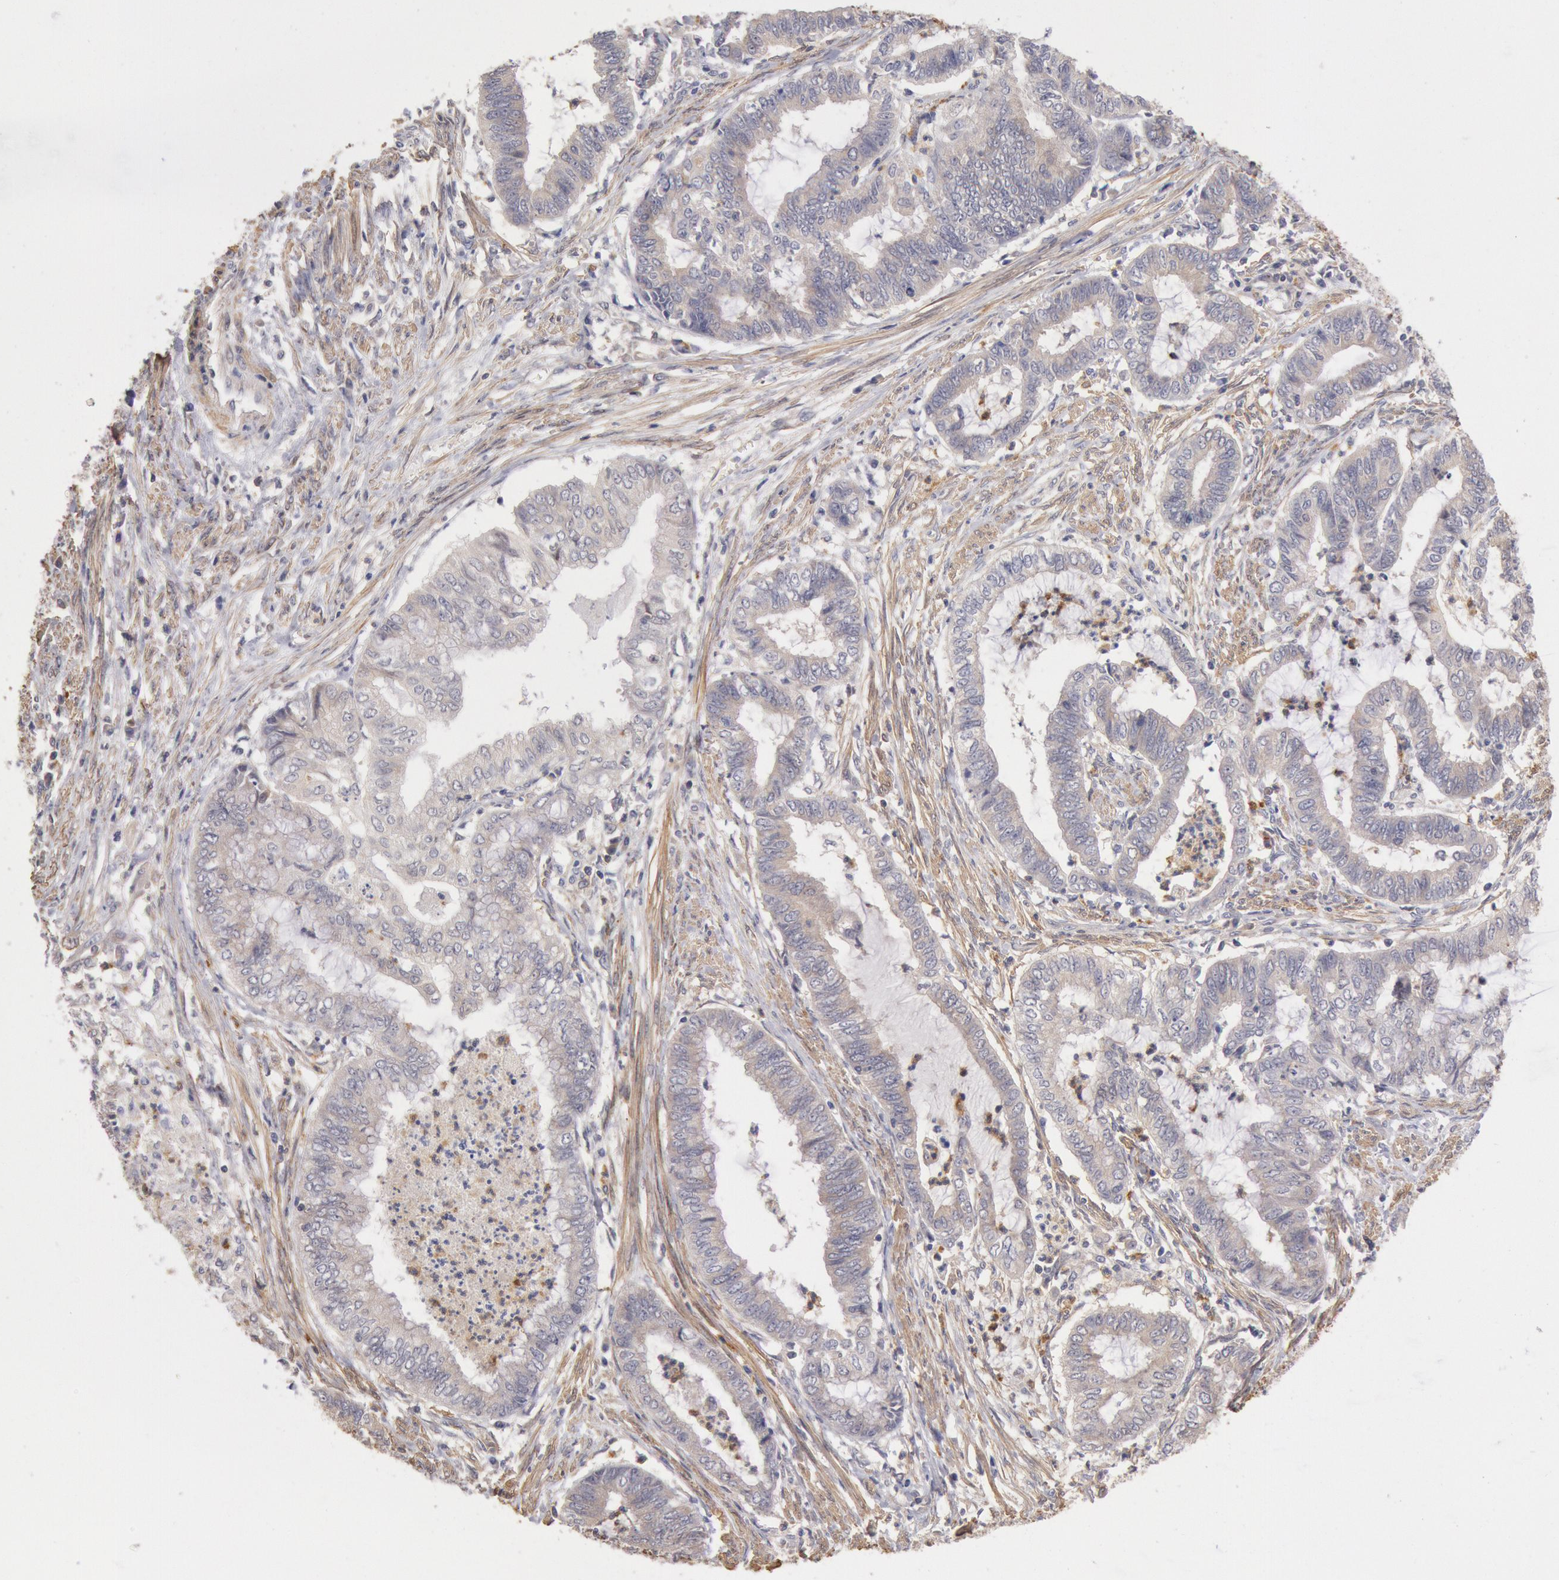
{"staining": {"intensity": "weak", "quantity": "25%-75%", "location": "cytoplasmic/membranous"}, "tissue": "endometrial cancer", "cell_type": "Tumor cells", "image_type": "cancer", "snomed": [{"axis": "morphology", "description": "Necrosis, NOS"}, {"axis": "morphology", "description": "Adenocarcinoma, NOS"}, {"axis": "topography", "description": "Endometrium"}], "caption": "The micrograph exhibits a brown stain indicating the presence of a protein in the cytoplasmic/membranous of tumor cells in endometrial cancer (adenocarcinoma).", "gene": "TMED8", "patient": {"sex": "female", "age": 79}}